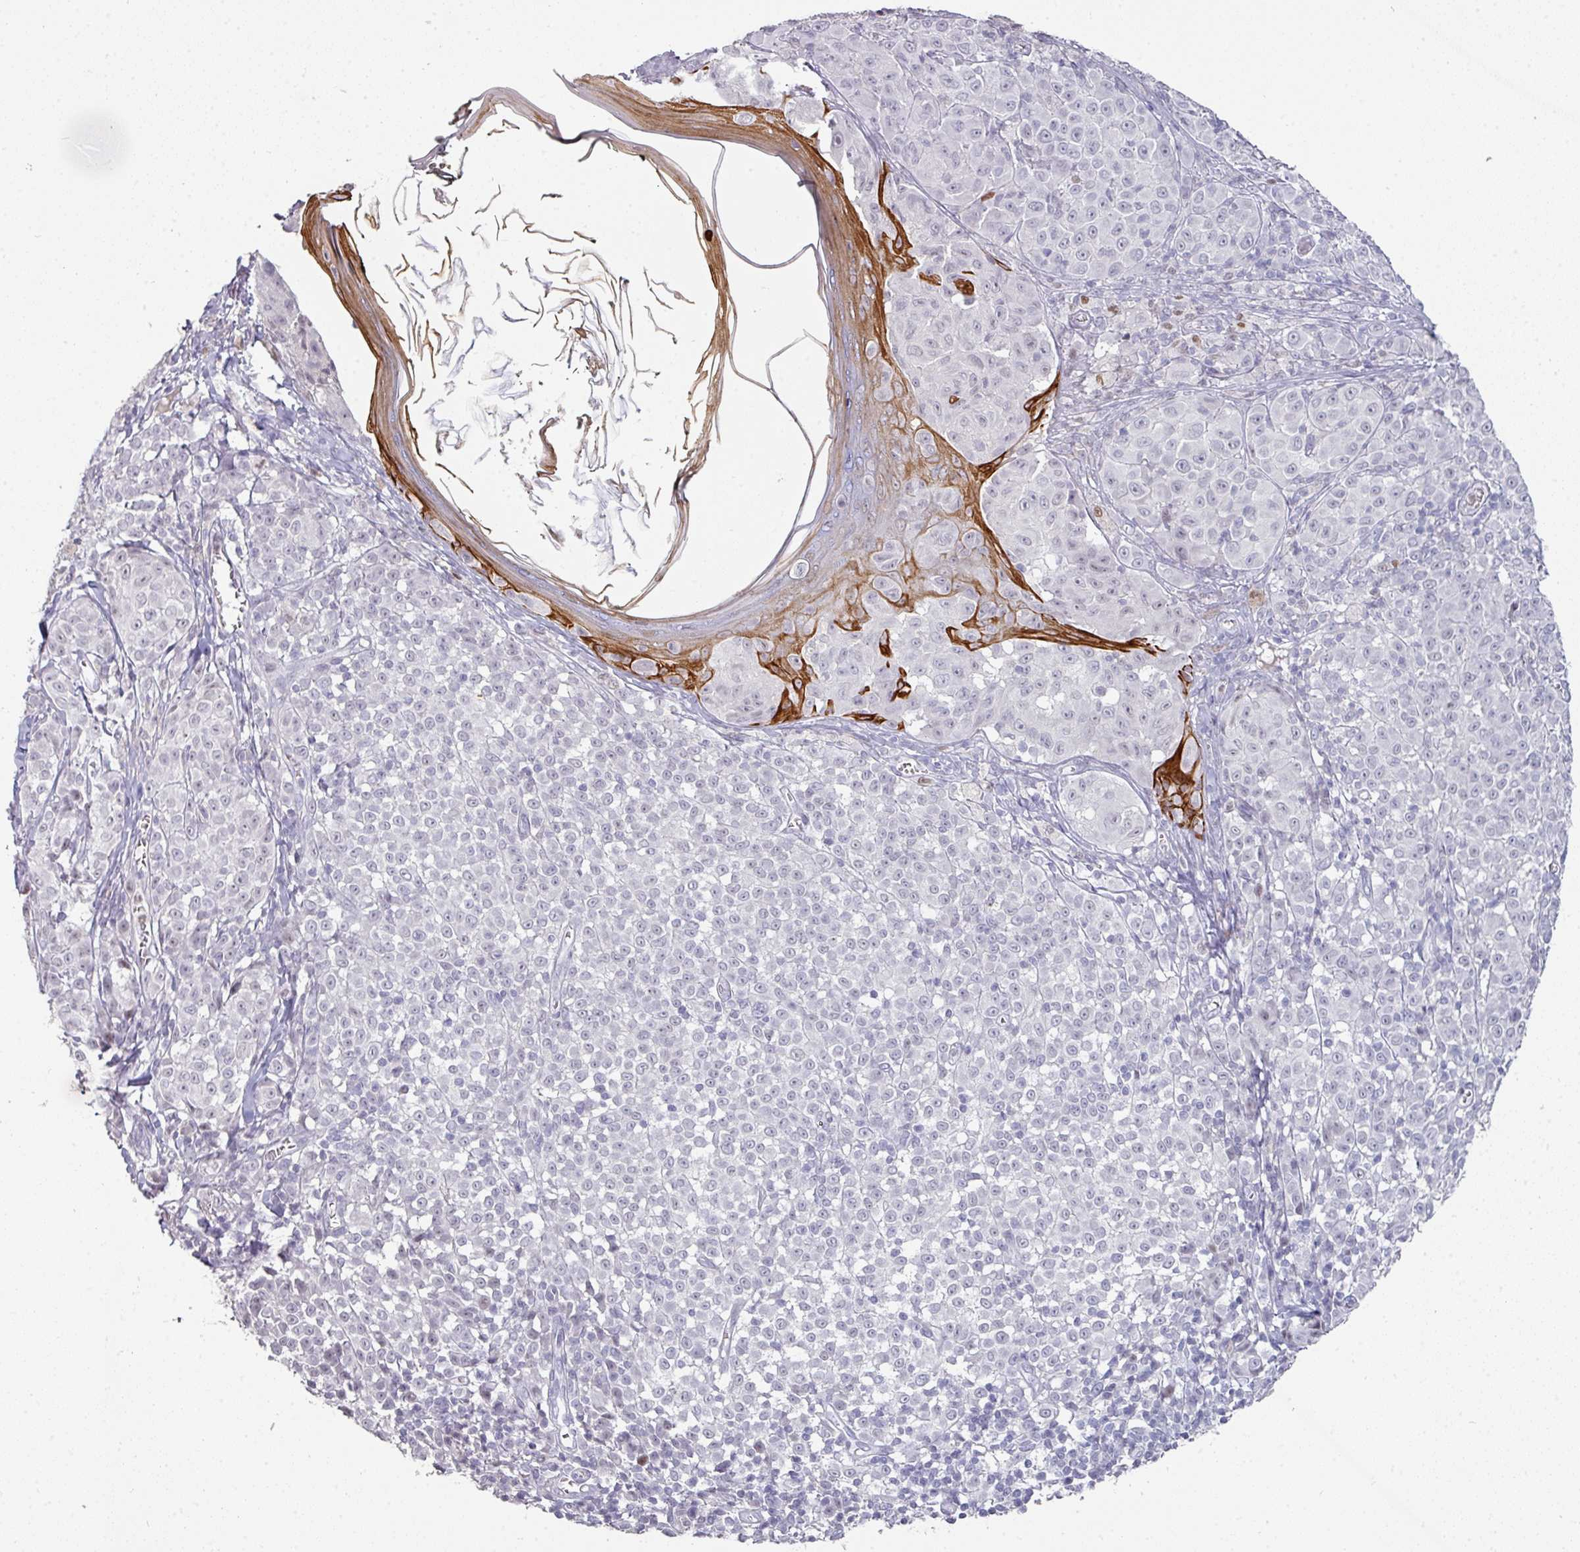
{"staining": {"intensity": "negative", "quantity": "none", "location": "none"}, "tissue": "melanoma", "cell_type": "Tumor cells", "image_type": "cancer", "snomed": [{"axis": "morphology", "description": "Malignant melanoma, NOS"}, {"axis": "topography", "description": "Skin"}], "caption": "Protein analysis of malignant melanoma exhibits no significant staining in tumor cells.", "gene": "GTF2H3", "patient": {"sex": "female", "age": 43}}